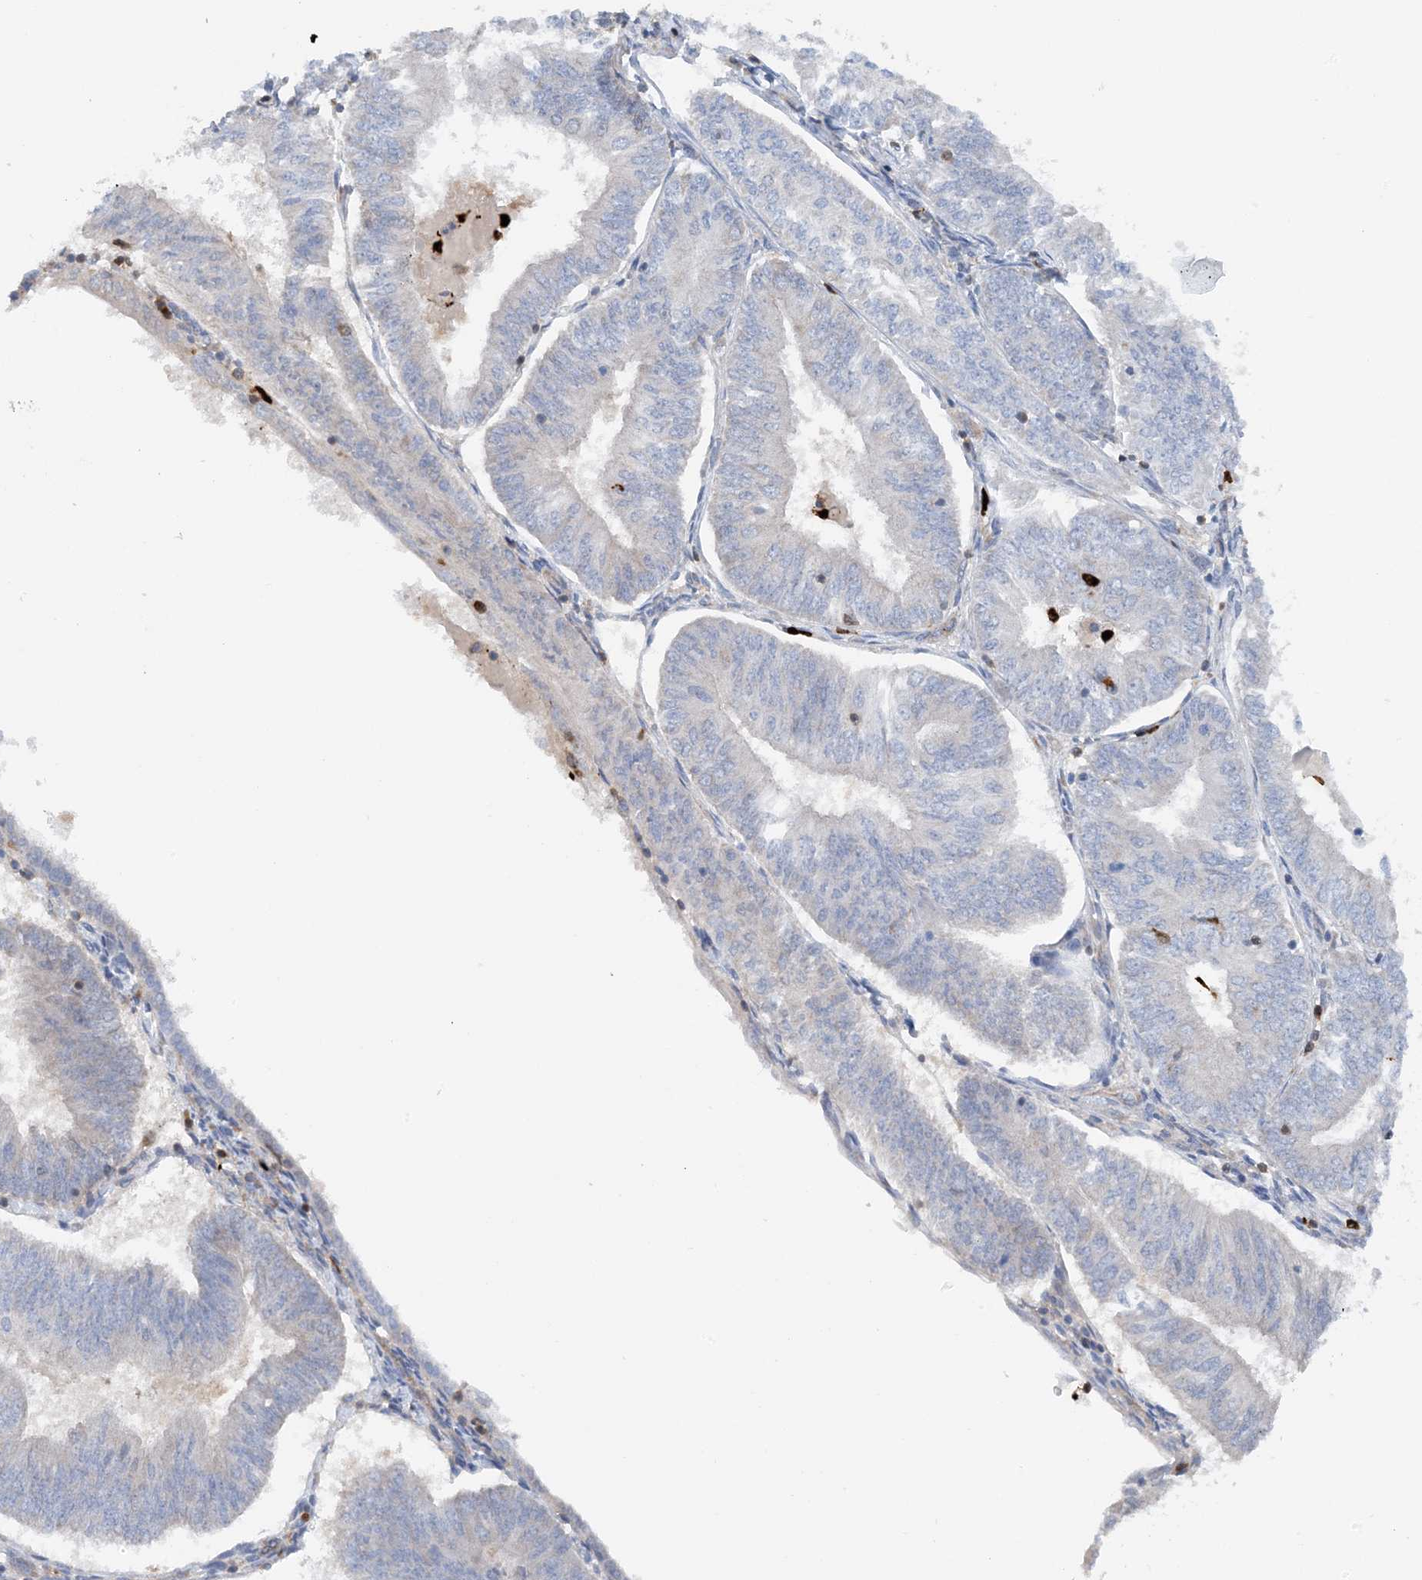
{"staining": {"intensity": "negative", "quantity": "none", "location": "none"}, "tissue": "endometrial cancer", "cell_type": "Tumor cells", "image_type": "cancer", "snomed": [{"axis": "morphology", "description": "Adenocarcinoma, NOS"}, {"axis": "topography", "description": "Endometrium"}], "caption": "Image shows no significant protein positivity in tumor cells of endometrial cancer (adenocarcinoma).", "gene": "PHACTR2", "patient": {"sex": "female", "age": 58}}